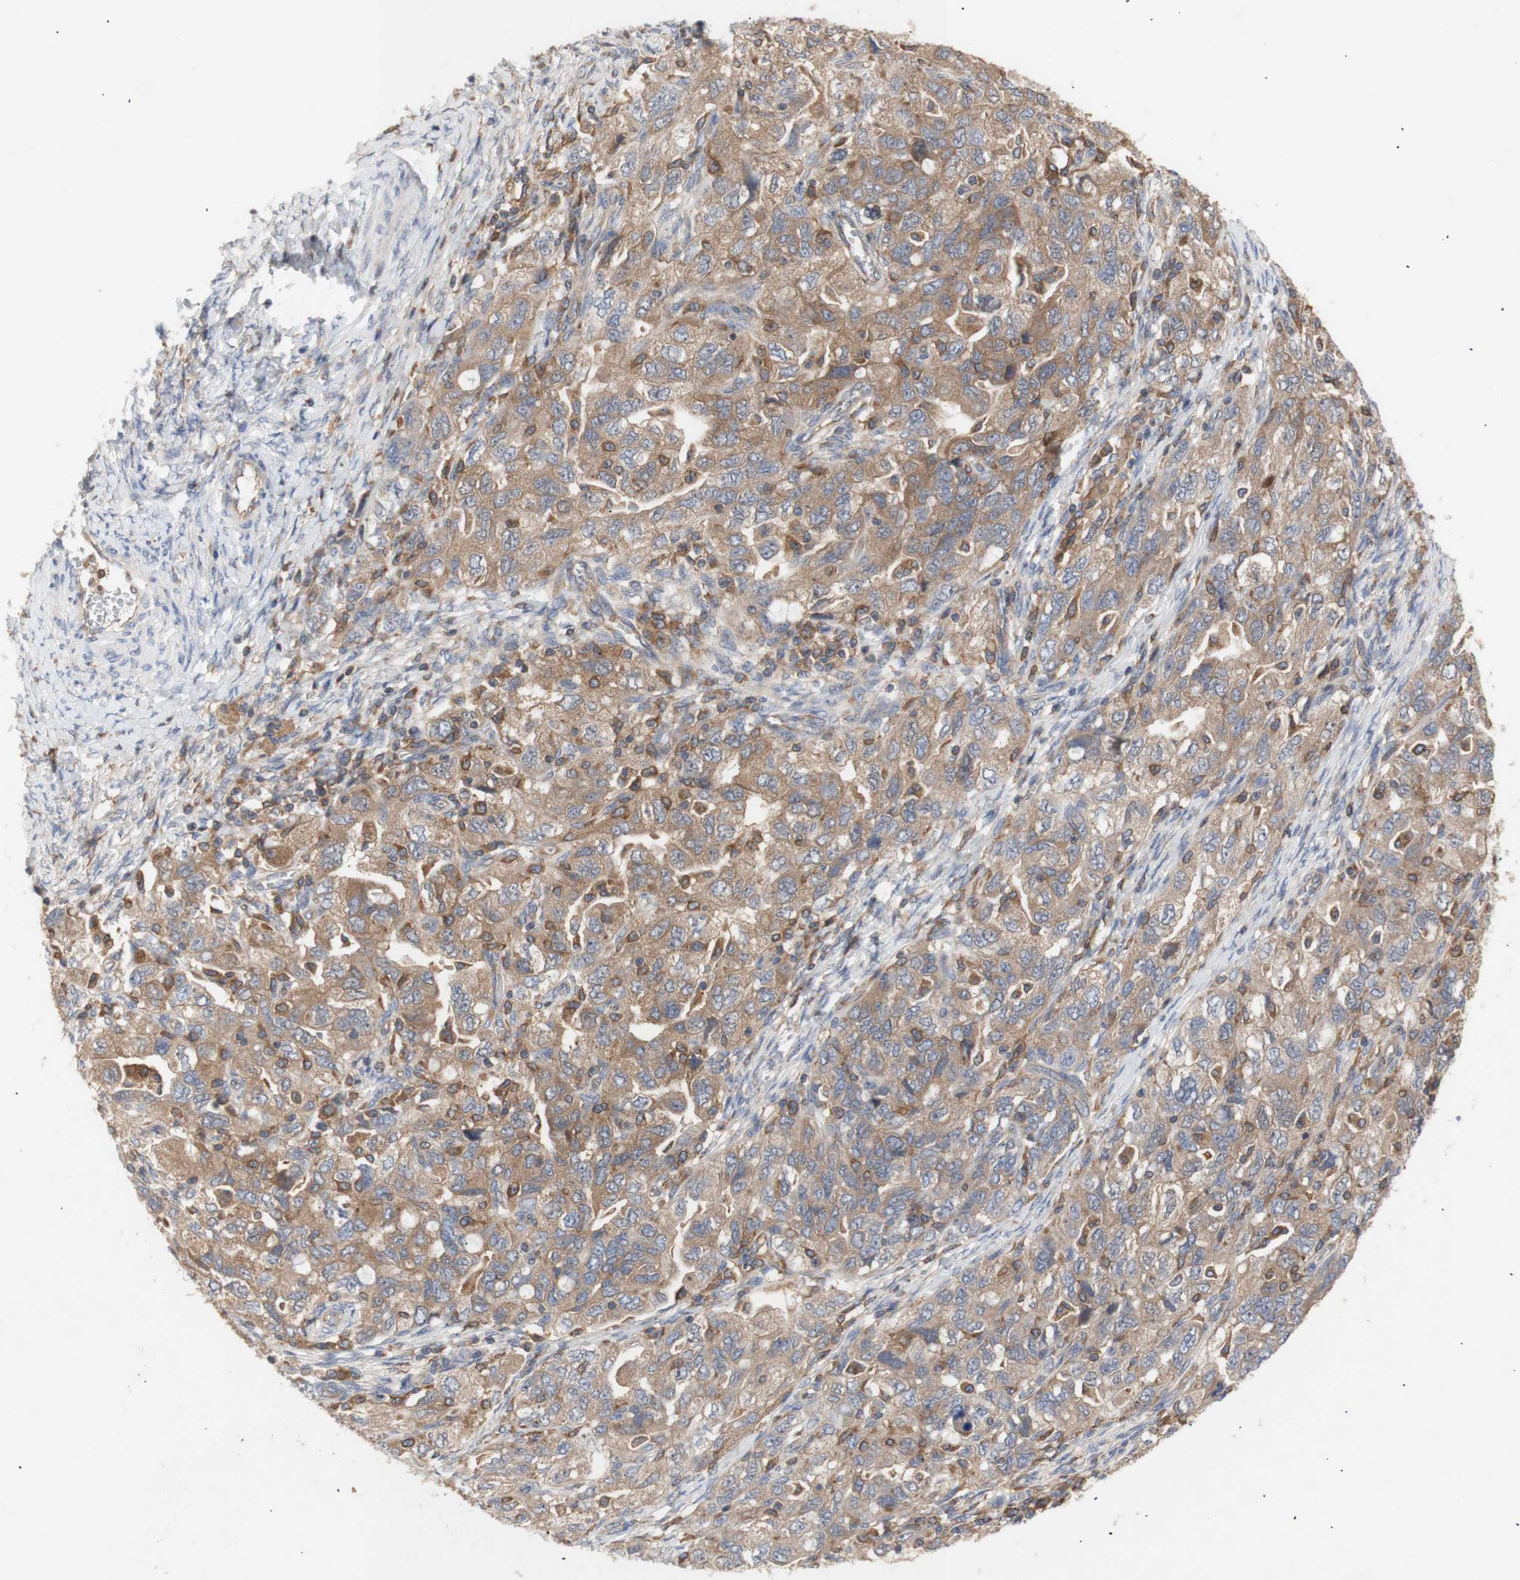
{"staining": {"intensity": "moderate", "quantity": ">75%", "location": "cytoplasmic/membranous"}, "tissue": "ovarian cancer", "cell_type": "Tumor cells", "image_type": "cancer", "snomed": [{"axis": "morphology", "description": "Carcinoma, NOS"}, {"axis": "morphology", "description": "Cystadenocarcinoma, serous, NOS"}, {"axis": "topography", "description": "Ovary"}], "caption": "Serous cystadenocarcinoma (ovarian) stained with immunohistochemistry reveals moderate cytoplasmic/membranous staining in approximately >75% of tumor cells.", "gene": "IKBKG", "patient": {"sex": "female", "age": 69}}